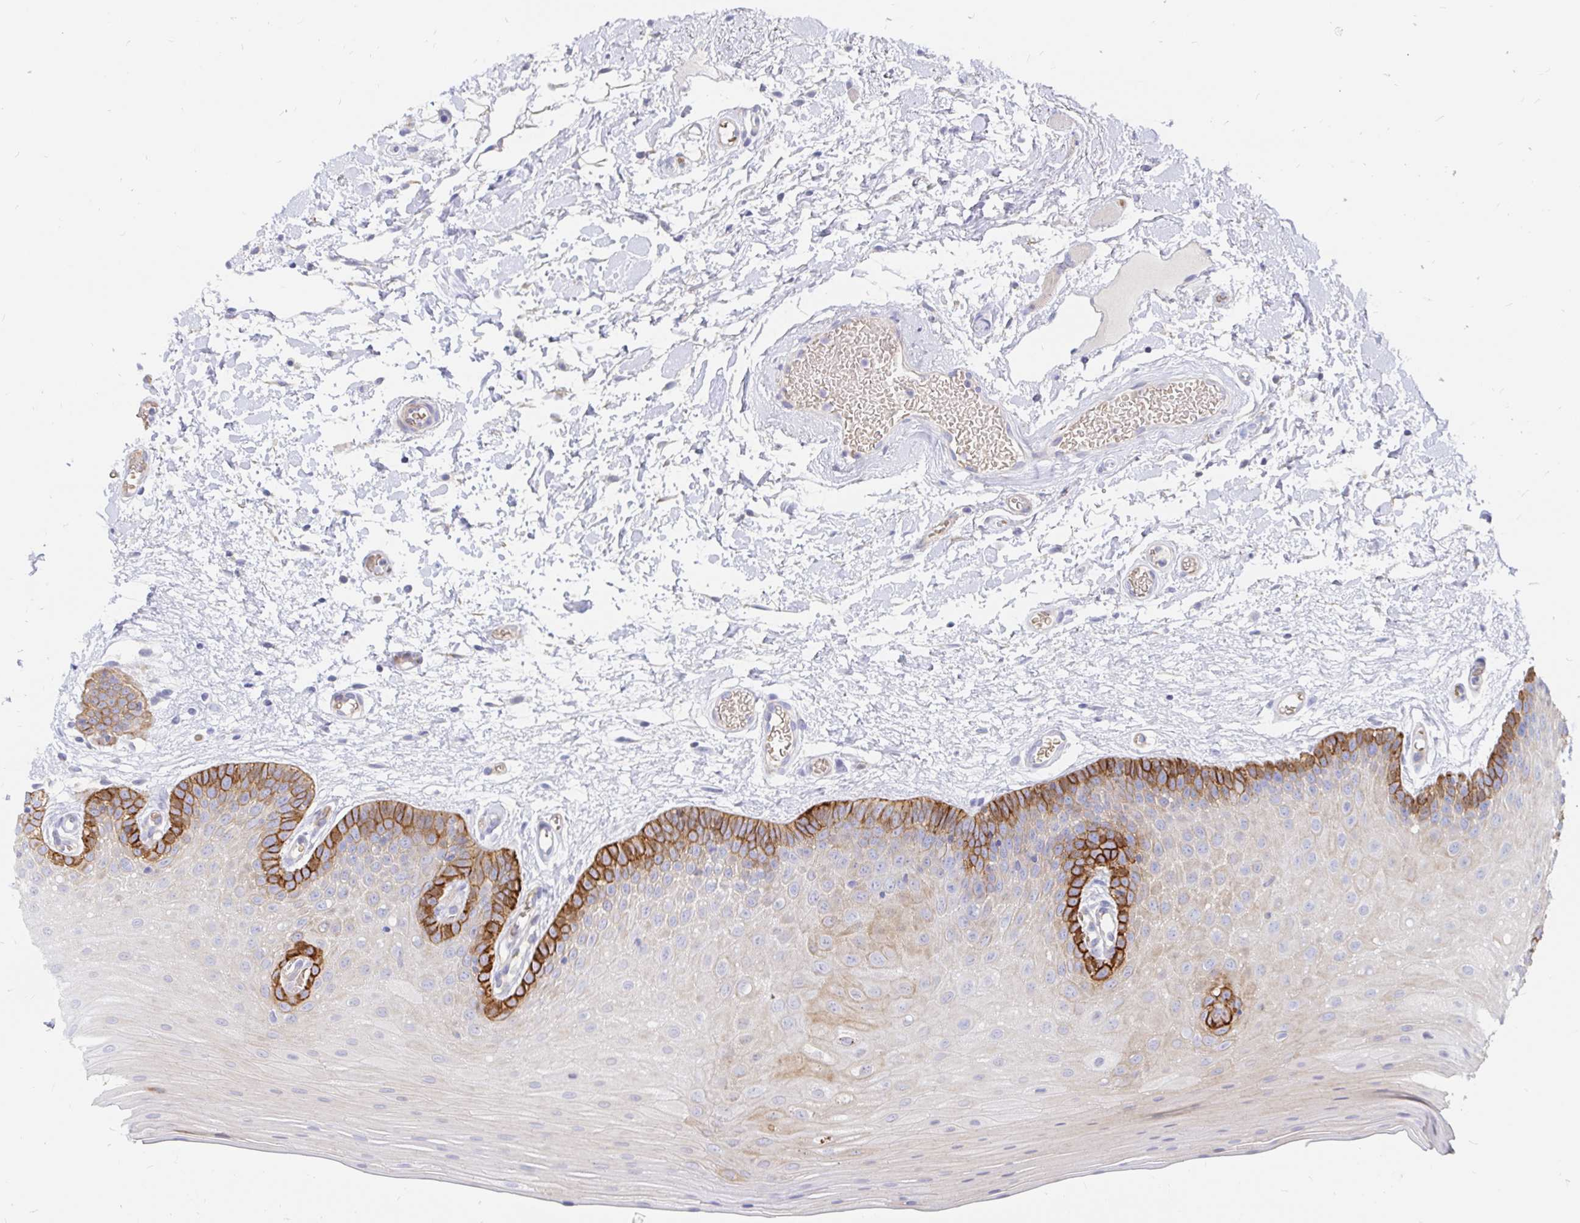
{"staining": {"intensity": "strong", "quantity": "<25%", "location": "cytoplasmic/membranous"}, "tissue": "oral mucosa", "cell_type": "Squamous epithelial cells", "image_type": "normal", "snomed": [{"axis": "morphology", "description": "Normal tissue, NOS"}, {"axis": "morphology", "description": "Squamous cell carcinoma, NOS"}, {"axis": "topography", "description": "Oral tissue"}, {"axis": "topography", "description": "Tounge, NOS"}, {"axis": "topography", "description": "Head-Neck"}], "caption": "Normal oral mucosa shows strong cytoplasmic/membranous staining in approximately <25% of squamous epithelial cells, visualized by immunohistochemistry.", "gene": "KCTD19", "patient": {"sex": "male", "age": 62}}